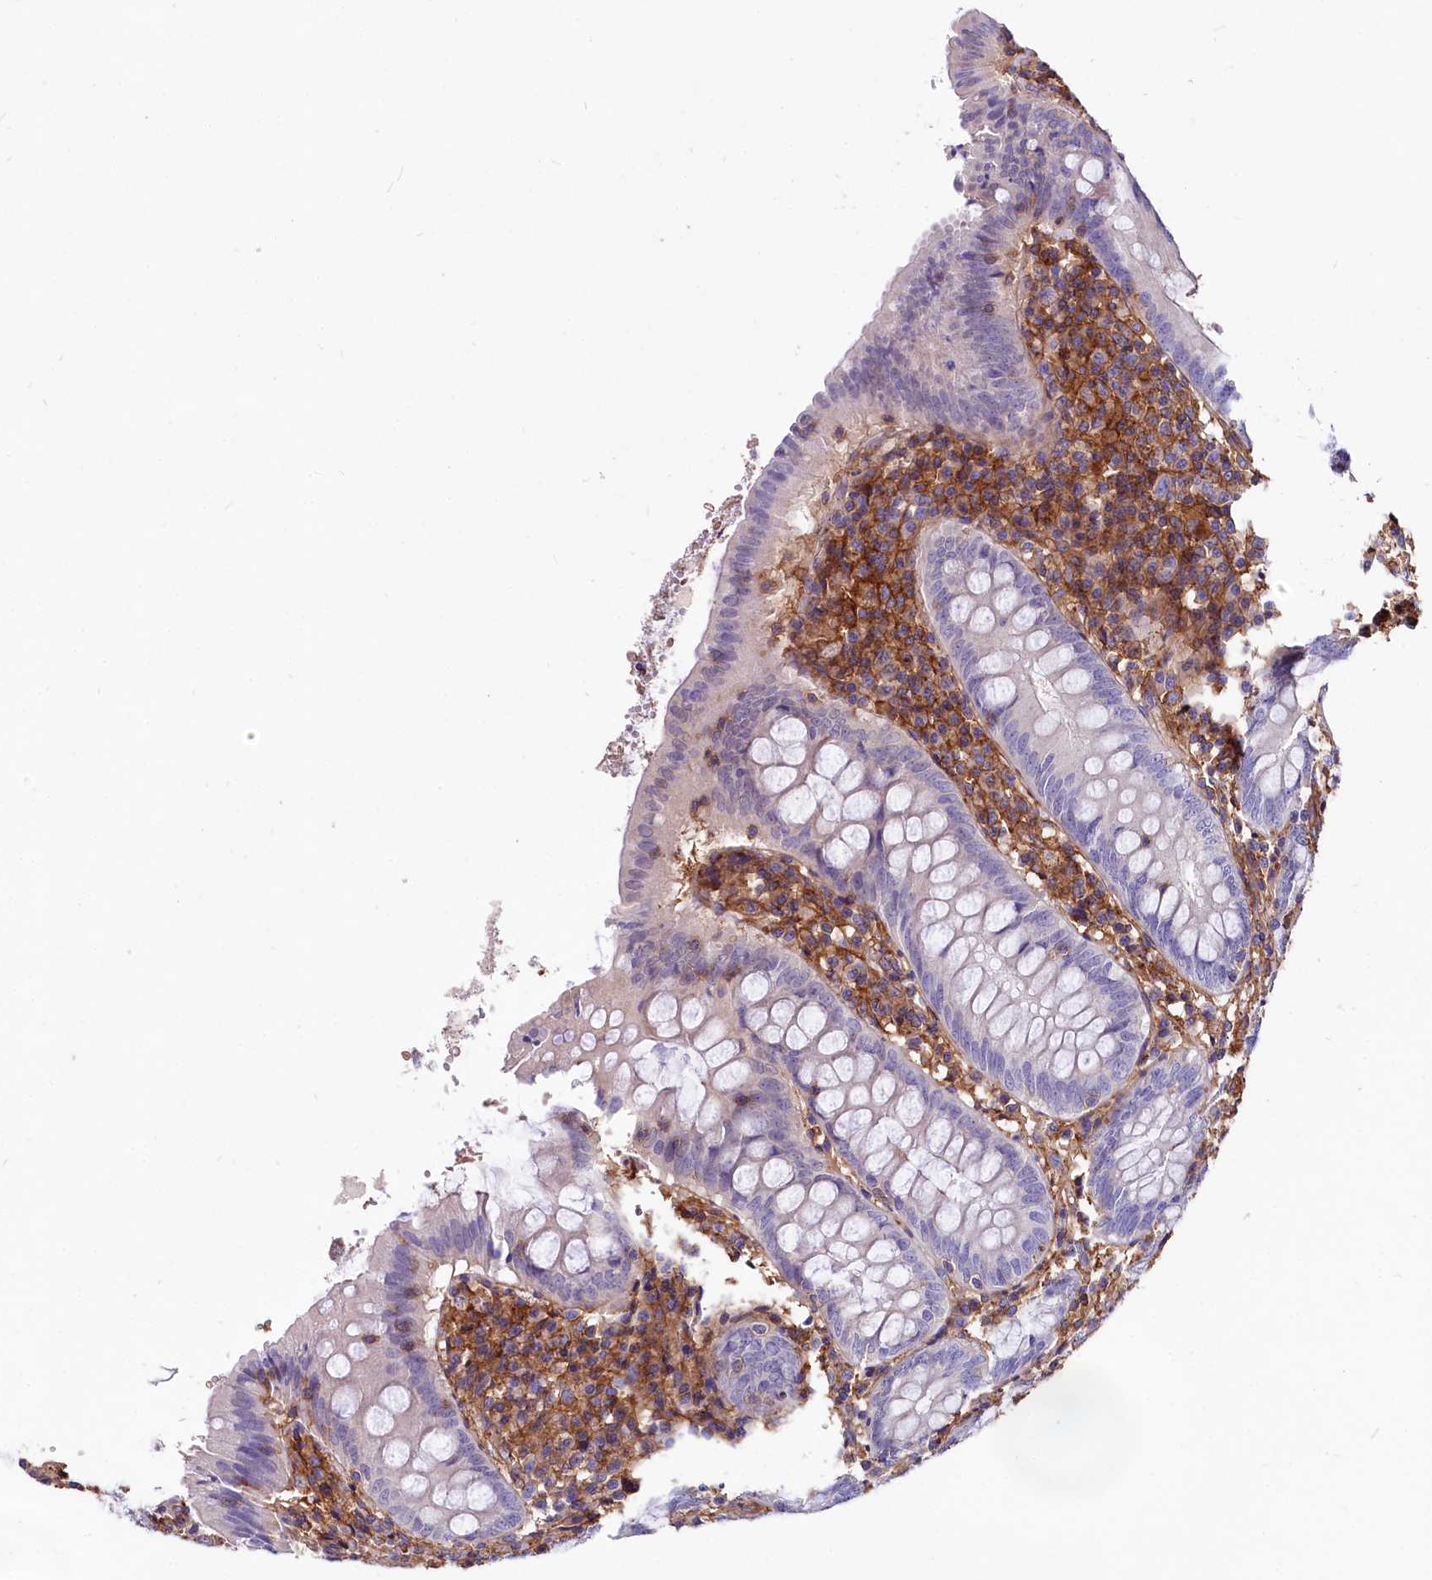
{"staining": {"intensity": "weak", "quantity": "<25%", "location": "cytoplasmic/membranous"}, "tissue": "appendix", "cell_type": "Glandular cells", "image_type": "normal", "snomed": [{"axis": "morphology", "description": "Normal tissue, NOS"}, {"axis": "topography", "description": "Appendix"}], "caption": "Immunohistochemistry (IHC) histopathology image of normal appendix: human appendix stained with DAB (3,3'-diaminobenzidine) displays no significant protein staining in glandular cells. The staining is performed using DAB brown chromogen with nuclei counter-stained in using hematoxylin.", "gene": "ANO6", "patient": {"sex": "female", "age": 54}}